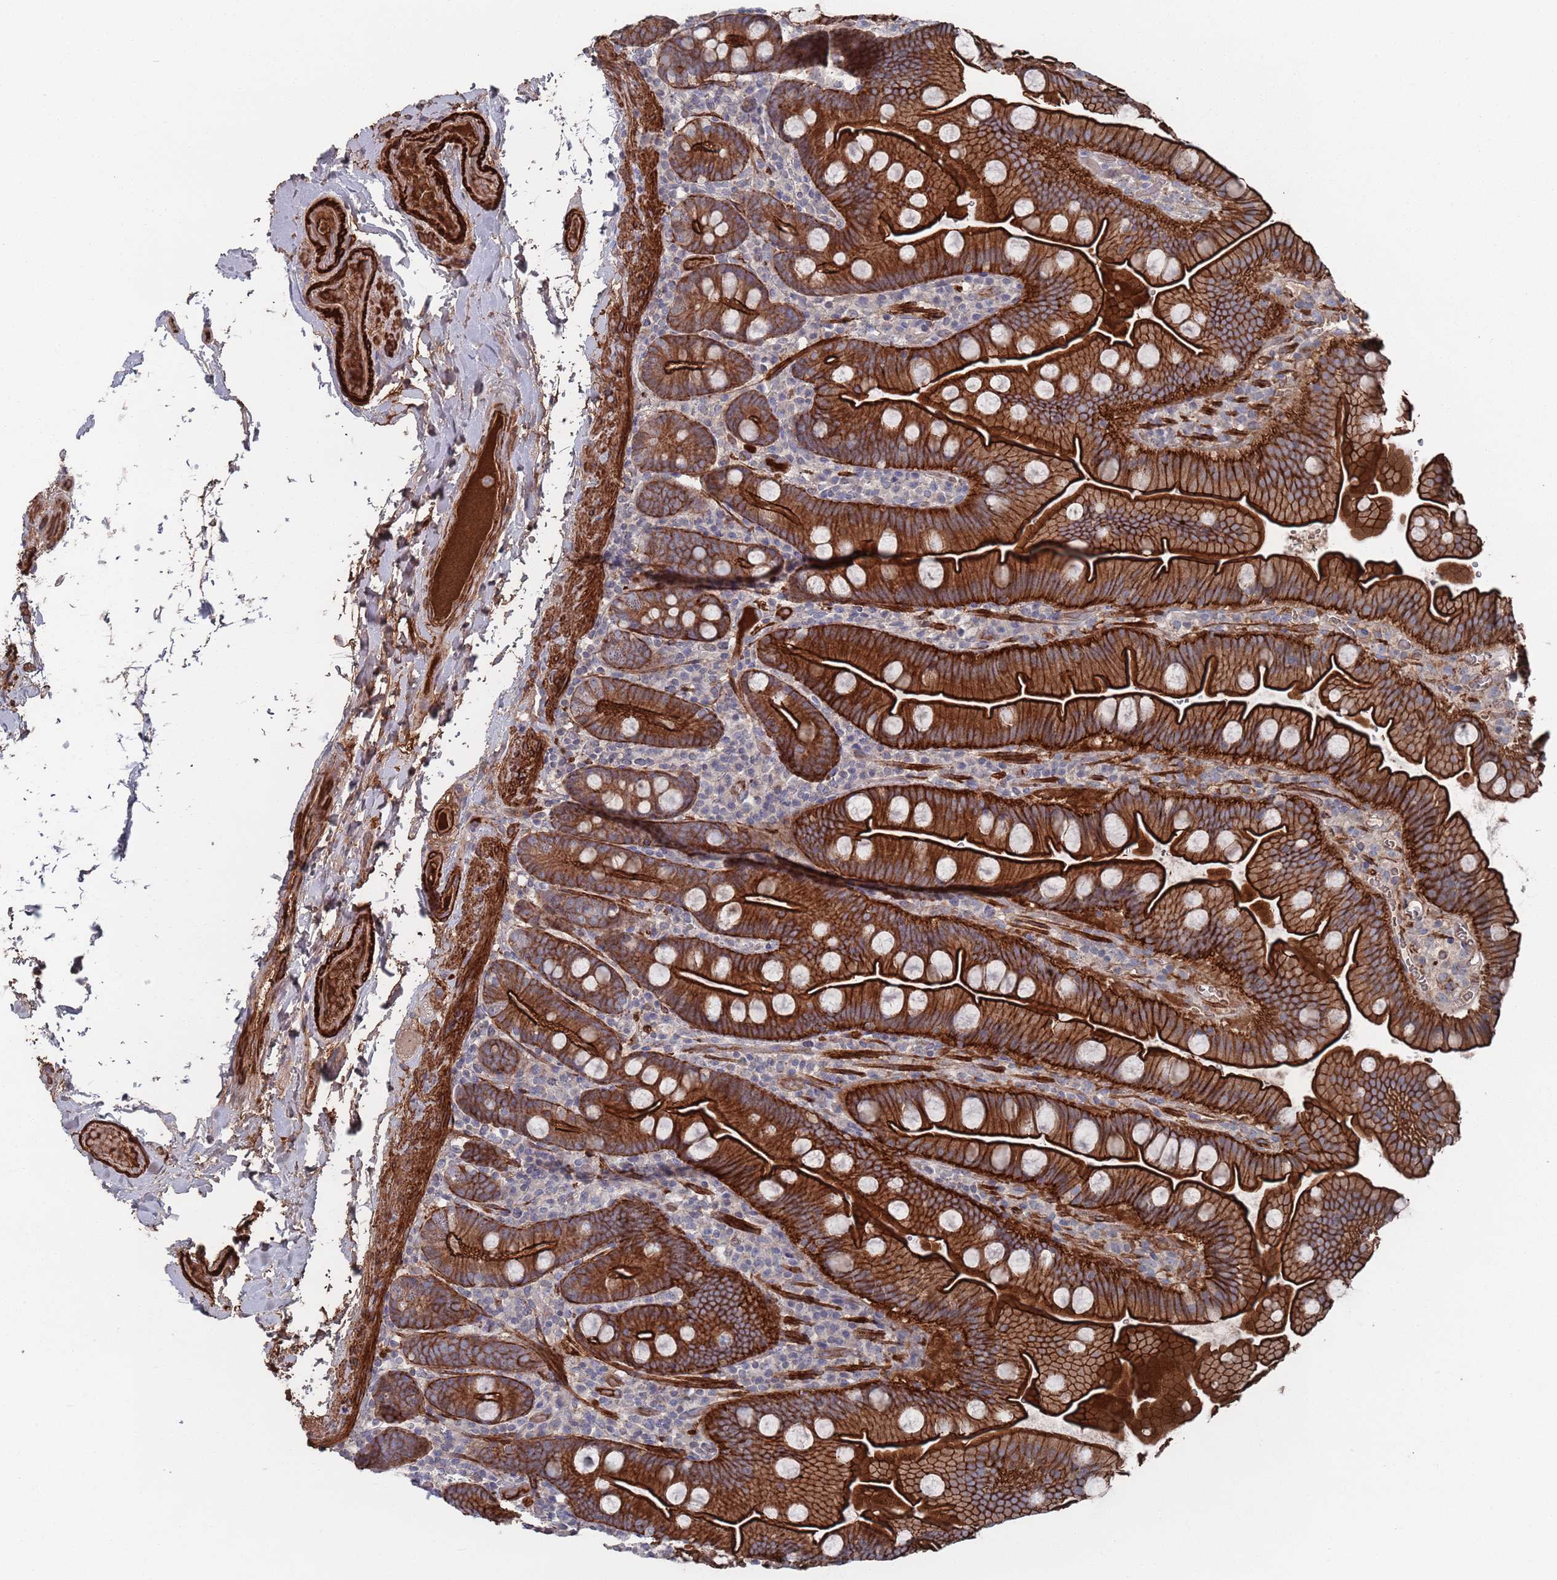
{"staining": {"intensity": "strong", "quantity": ">75%", "location": "cytoplasmic/membranous"}, "tissue": "small intestine", "cell_type": "Glandular cells", "image_type": "normal", "snomed": [{"axis": "morphology", "description": "Normal tissue, NOS"}, {"axis": "topography", "description": "Small intestine"}], "caption": "A high amount of strong cytoplasmic/membranous expression is seen in approximately >75% of glandular cells in unremarkable small intestine. (Brightfield microscopy of DAB IHC at high magnification).", "gene": "PLEKHA4", "patient": {"sex": "female", "age": 68}}